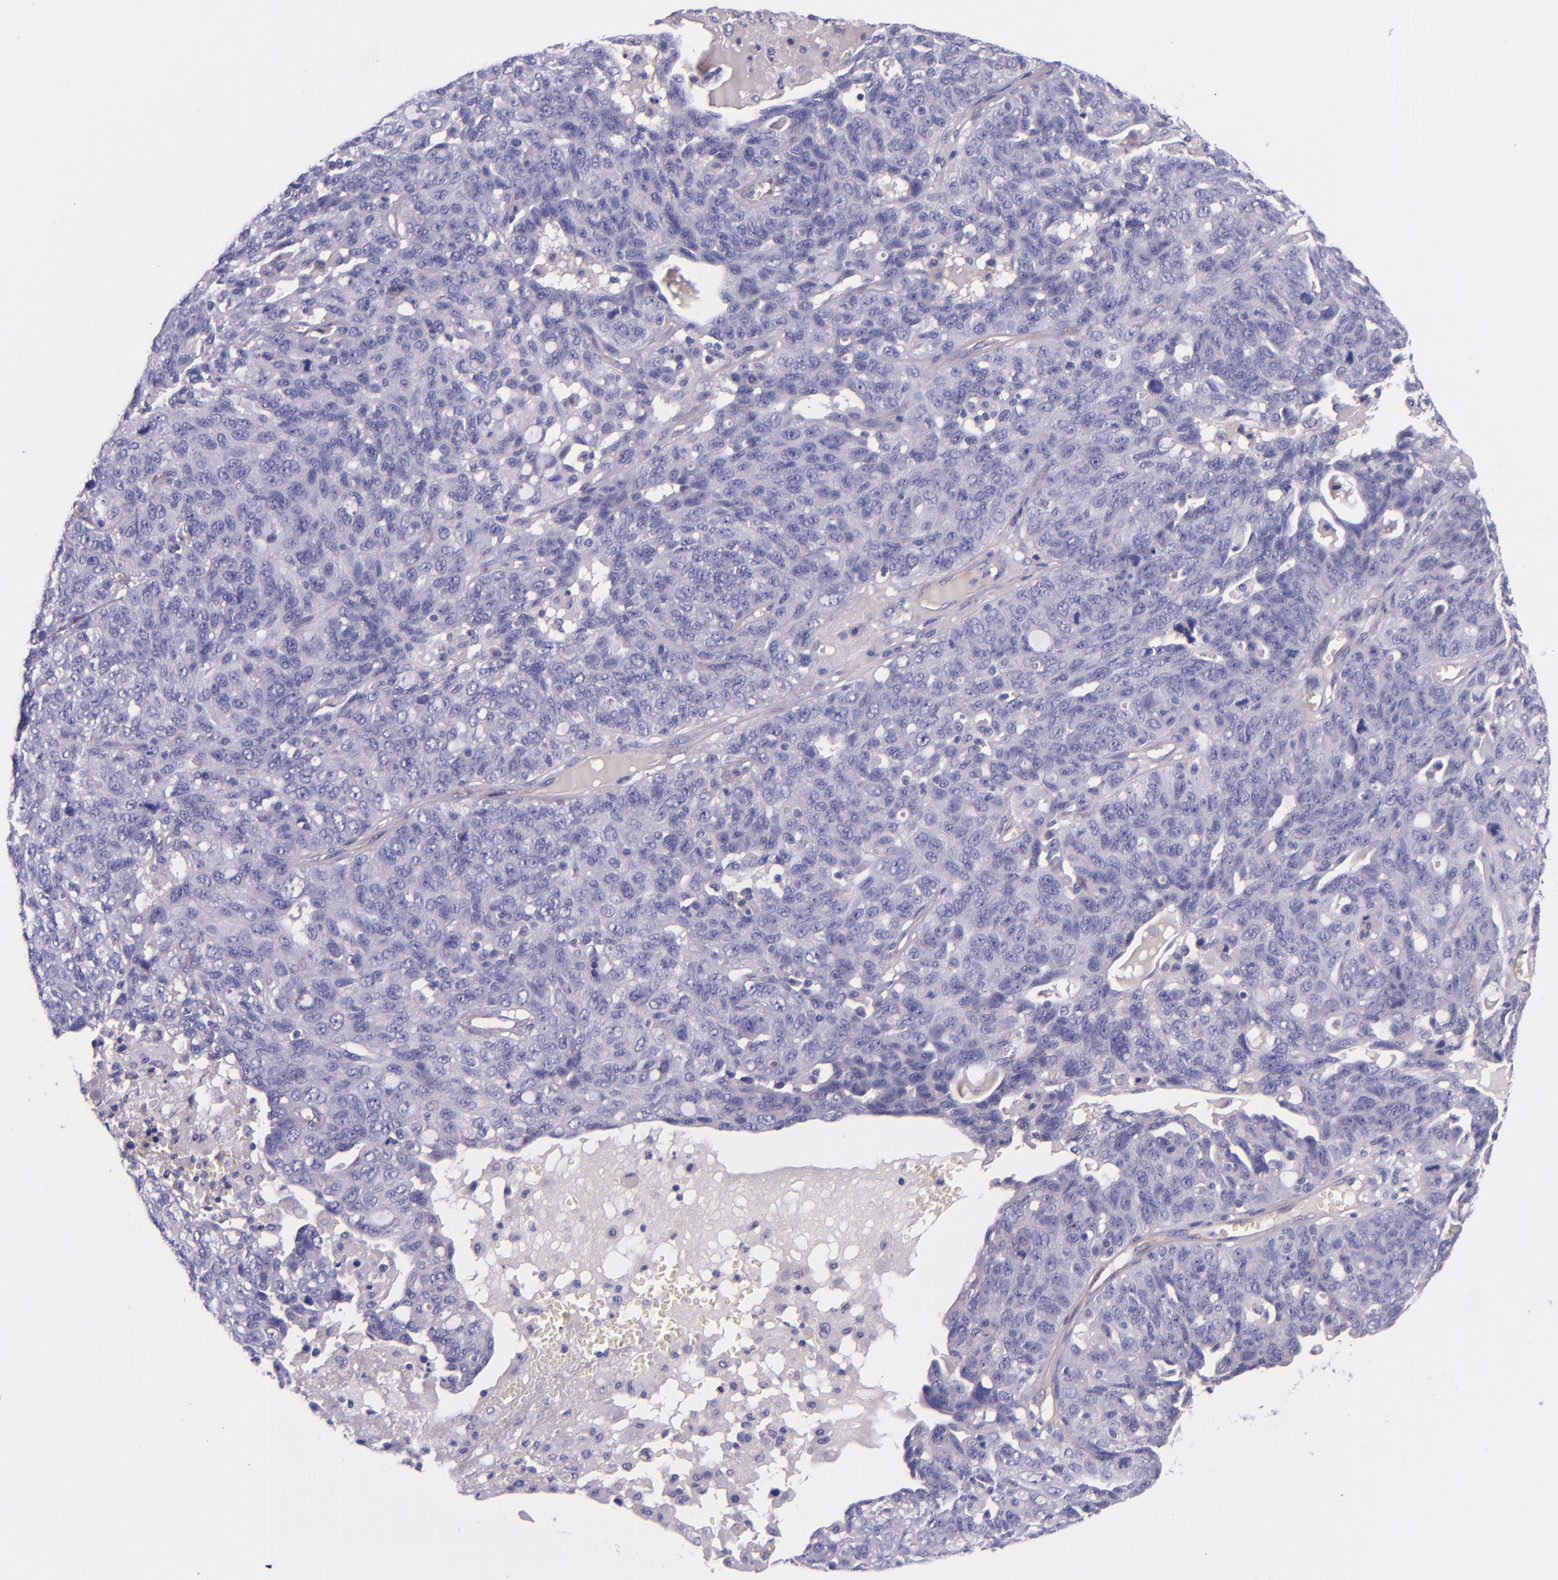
{"staining": {"intensity": "negative", "quantity": "none", "location": "none"}, "tissue": "ovarian cancer", "cell_type": "Tumor cells", "image_type": "cancer", "snomed": [{"axis": "morphology", "description": "Cystadenocarcinoma, serous, NOS"}, {"axis": "topography", "description": "Ovary"}], "caption": "Image shows no significant protein positivity in tumor cells of ovarian serous cystadenocarcinoma.", "gene": "NOS3", "patient": {"sex": "female", "age": 71}}